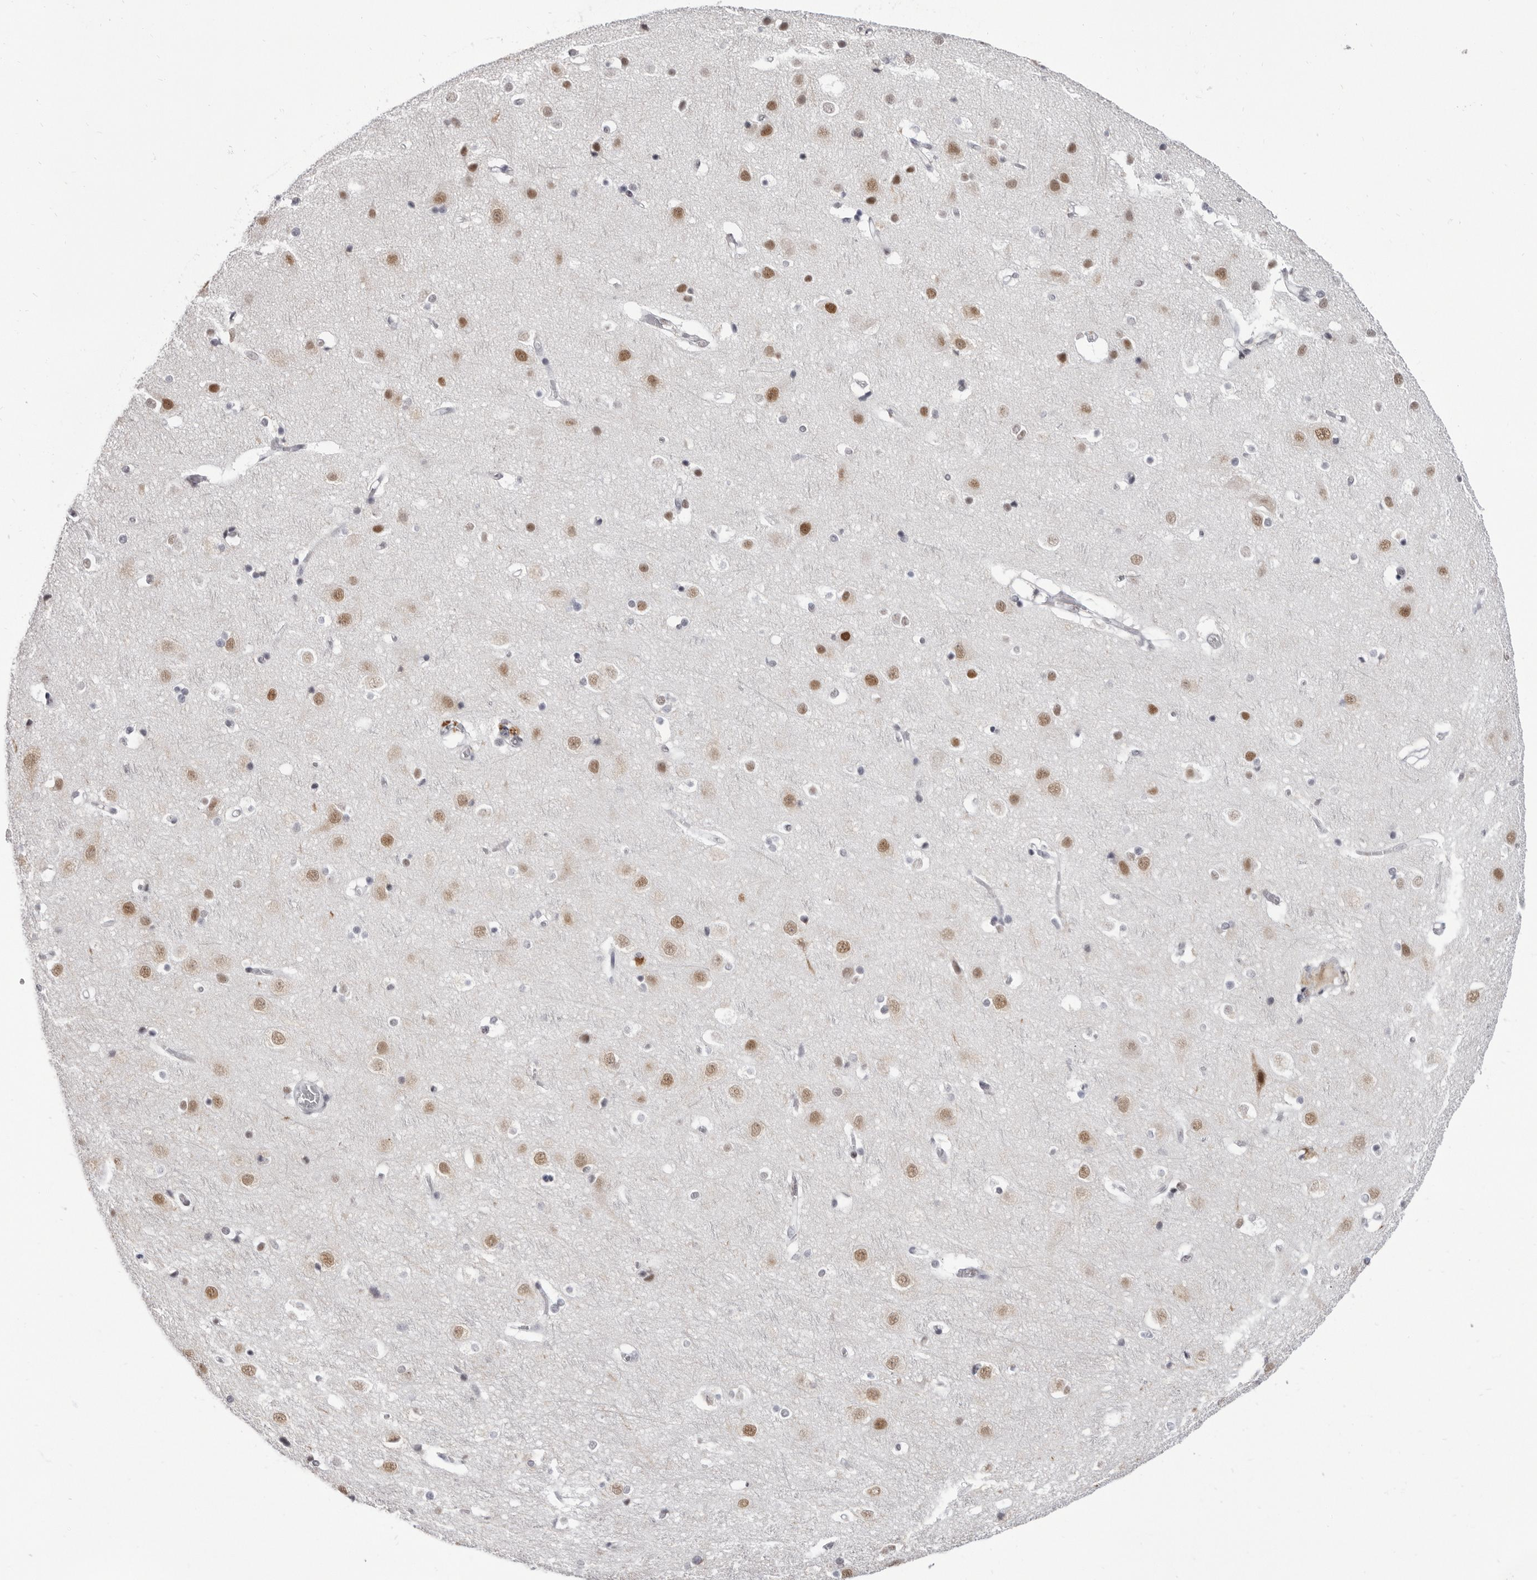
{"staining": {"intensity": "negative", "quantity": "none", "location": "none"}, "tissue": "cerebral cortex", "cell_type": "Endothelial cells", "image_type": "normal", "snomed": [{"axis": "morphology", "description": "Normal tissue, NOS"}, {"axis": "topography", "description": "Cerebral cortex"}], "caption": "An immunohistochemistry (IHC) histopathology image of unremarkable cerebral cortex is shown. There is no staining in endothelial cells of cerebral cortex.", "gene": "ZNF326", "patient": {"sex": "male", "age": 54}}